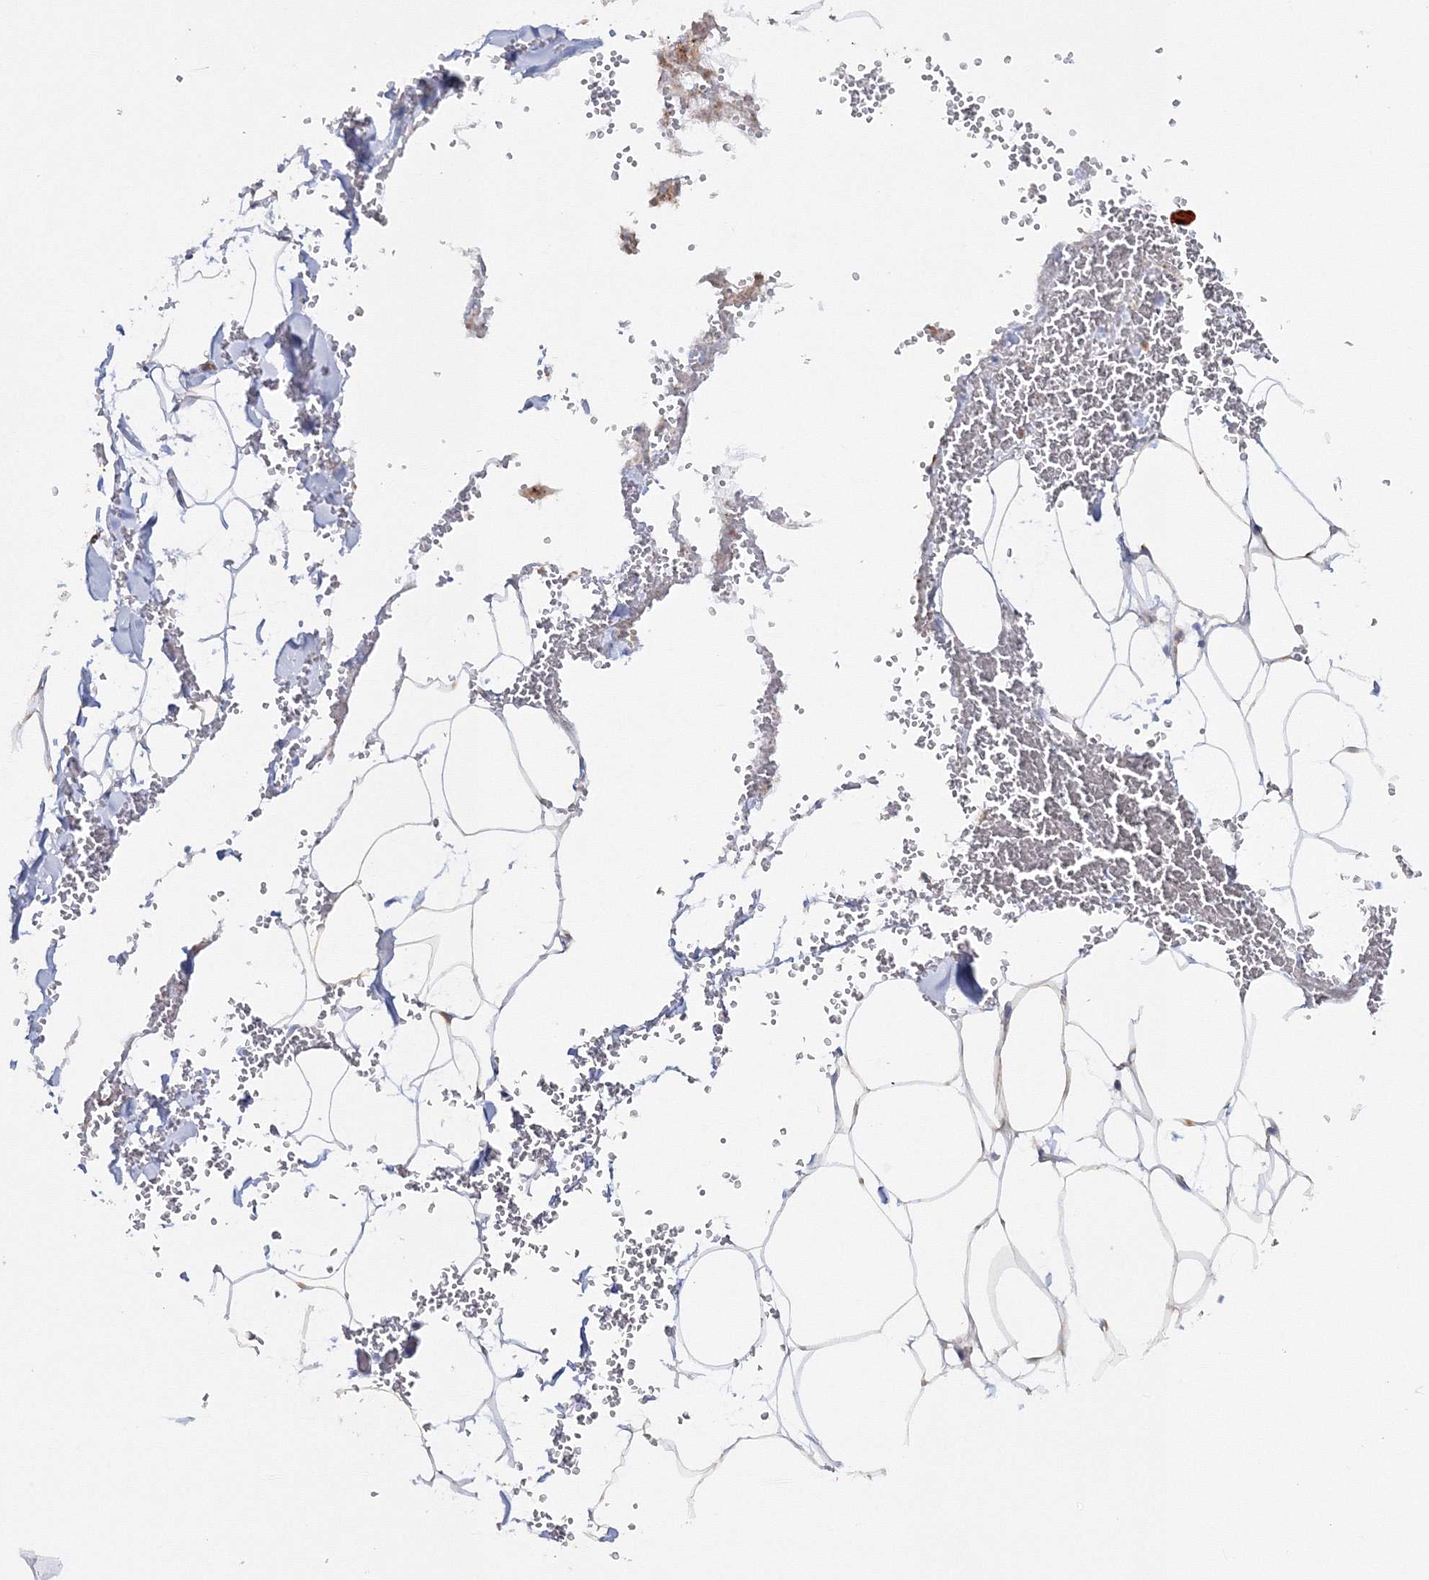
{"staining": {"intensity": "negative", "quantity": "none", "location": "none"}, "tissue": "adipose tissue", "cell_type": "Adipocytes", "image_type": "normal", "snomed": [{"axis": "morphology", "description": "Normal tissue, NOS"}, {"axis": "topography", "description": "Gallbladder"}, {"axis": "topography", "description": "Peripheral nerve tissue"}], "caption": "Immunohistochemical staining of normal human adipose tissue reveals no significant expression in adipocytes. (Brightfield microscopy of DAB (3,3'-diaminobenzidine) immunohistochemistry (IHC) at high magnification).", "gene": "IPMK", "patient": {"sex": "male", "age": 38}}